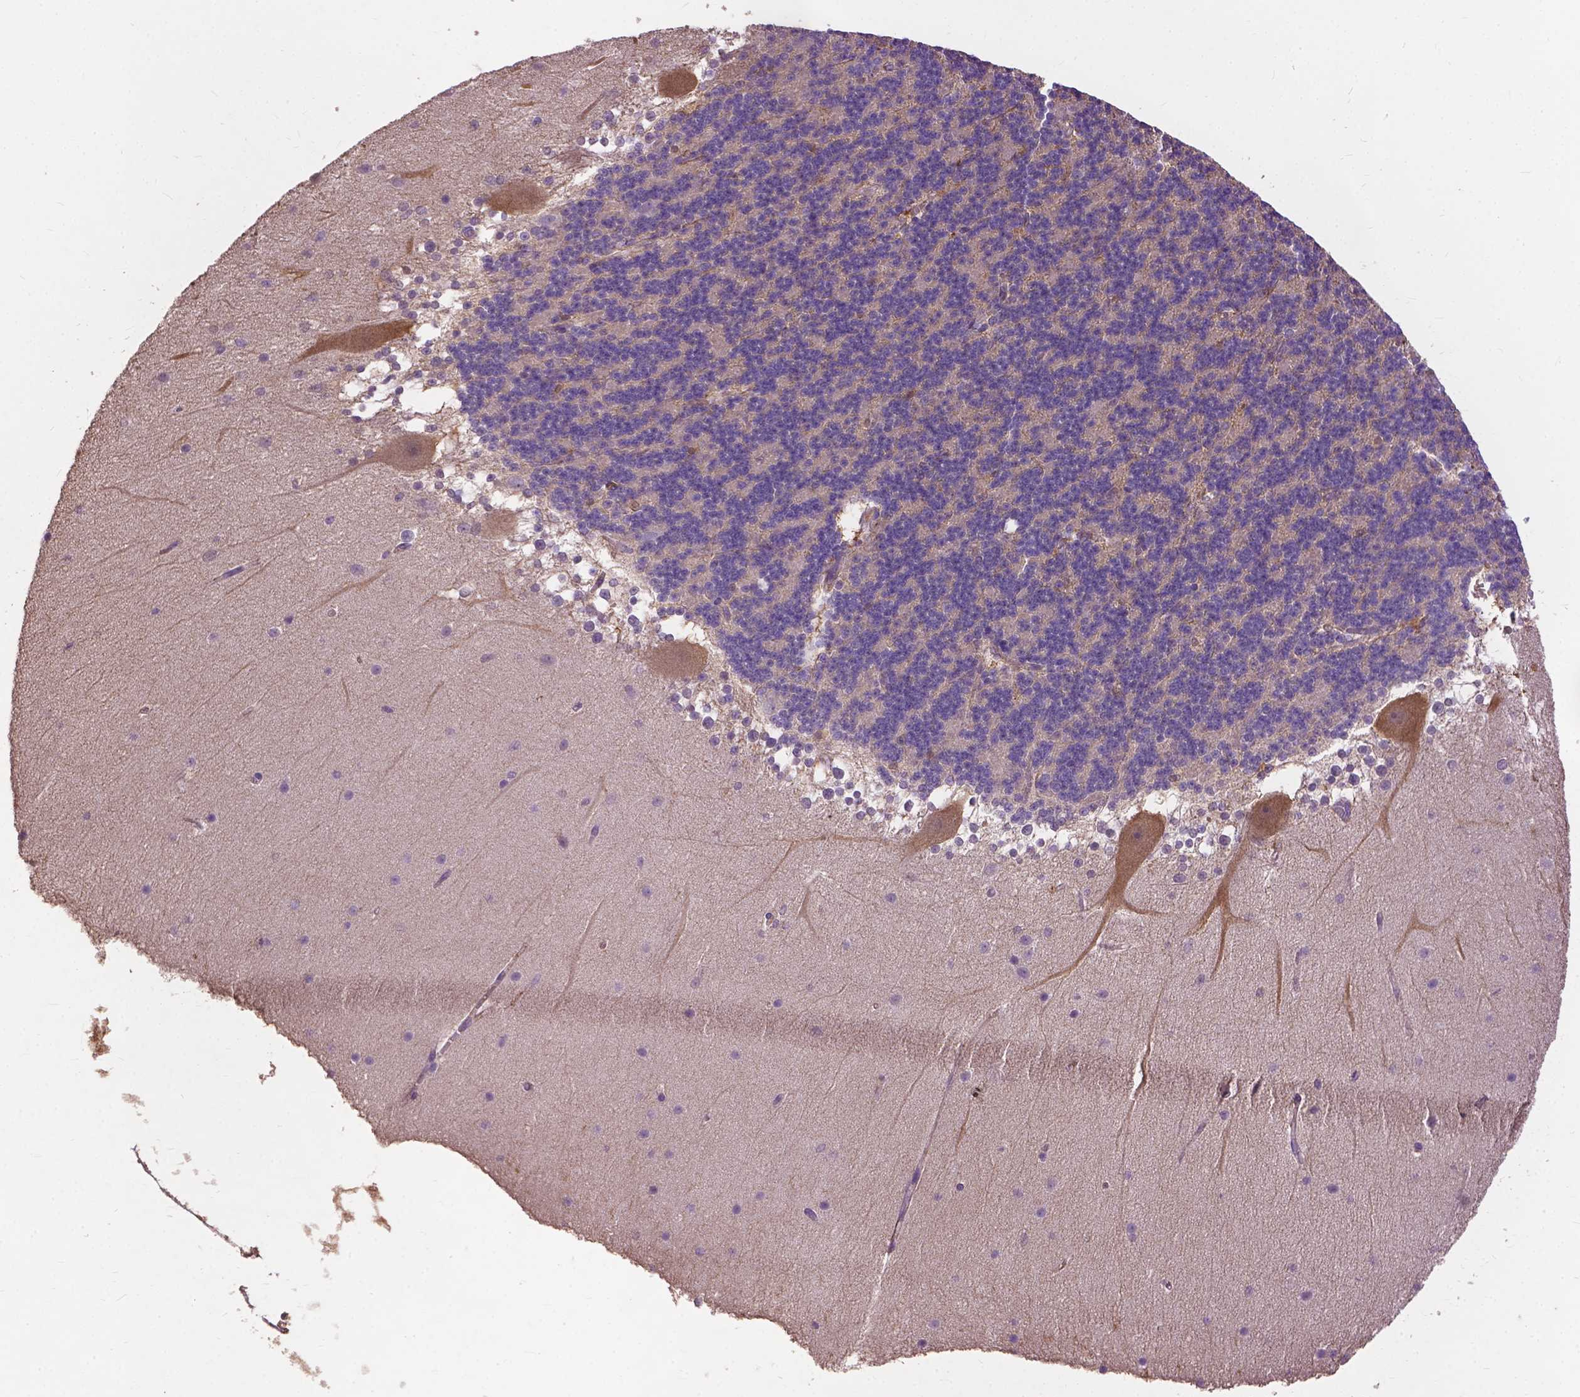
{"staining": {"intensity": "negative", "quantity": "none", "location": "none"}, "tissue": "cerebellum", "cell_type": "Cells in granular layer", "image_type": "normal", "snomed": [{"axis": "morphology", "description": "Normal tissue, NOS"}, {"axis": "topography", "description": "Cerebellum"}], "caption": "Human cerebellum stained for a protein using immunohistochemistry demonstrates no staining in cells in granular layer.", "gene": "ZNF337", "patient": {"sex": "female", "age": 19}}